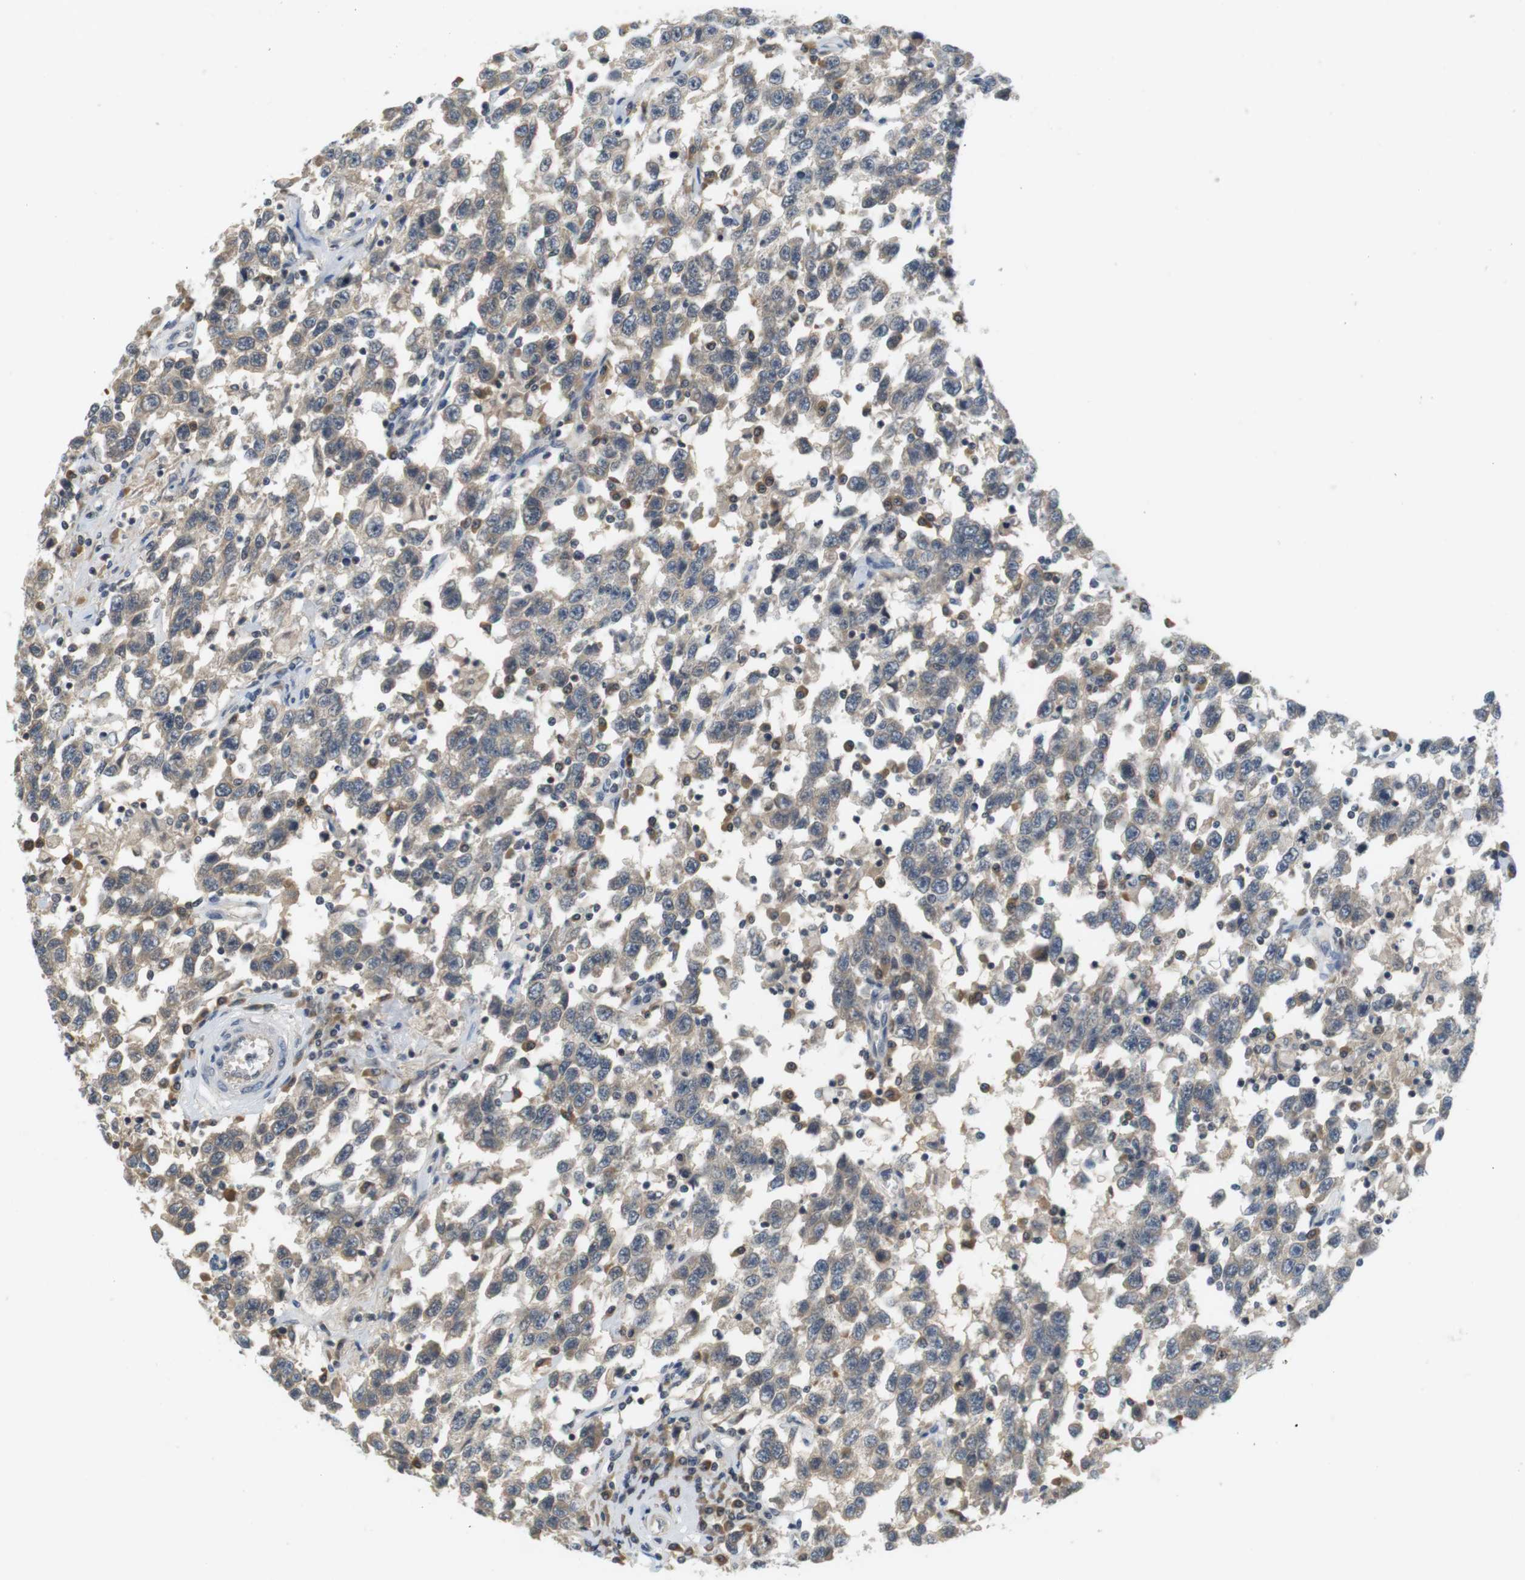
{"staining": {"intensity": "negative", "quantity": "none", "location": "none"}, "tissue": "testis cancer", "cell_type": "Tumor cells", "image_type": "cancer", "snomed": [{"axis": "morphology", "description": "Seminoma, NOS"}, {"axis": "topography", "description": "Testis"}], "caption": "High magnification brightfield microscopy of seminoma (testis) stained with DAB (3,3'-diaminobenzidine) (brown) and counterstained with hematoxylin (blue): tumor cells show no significant staining.", "gene": "WNT7A", "patient": {"sex": "male", "age": 41}}